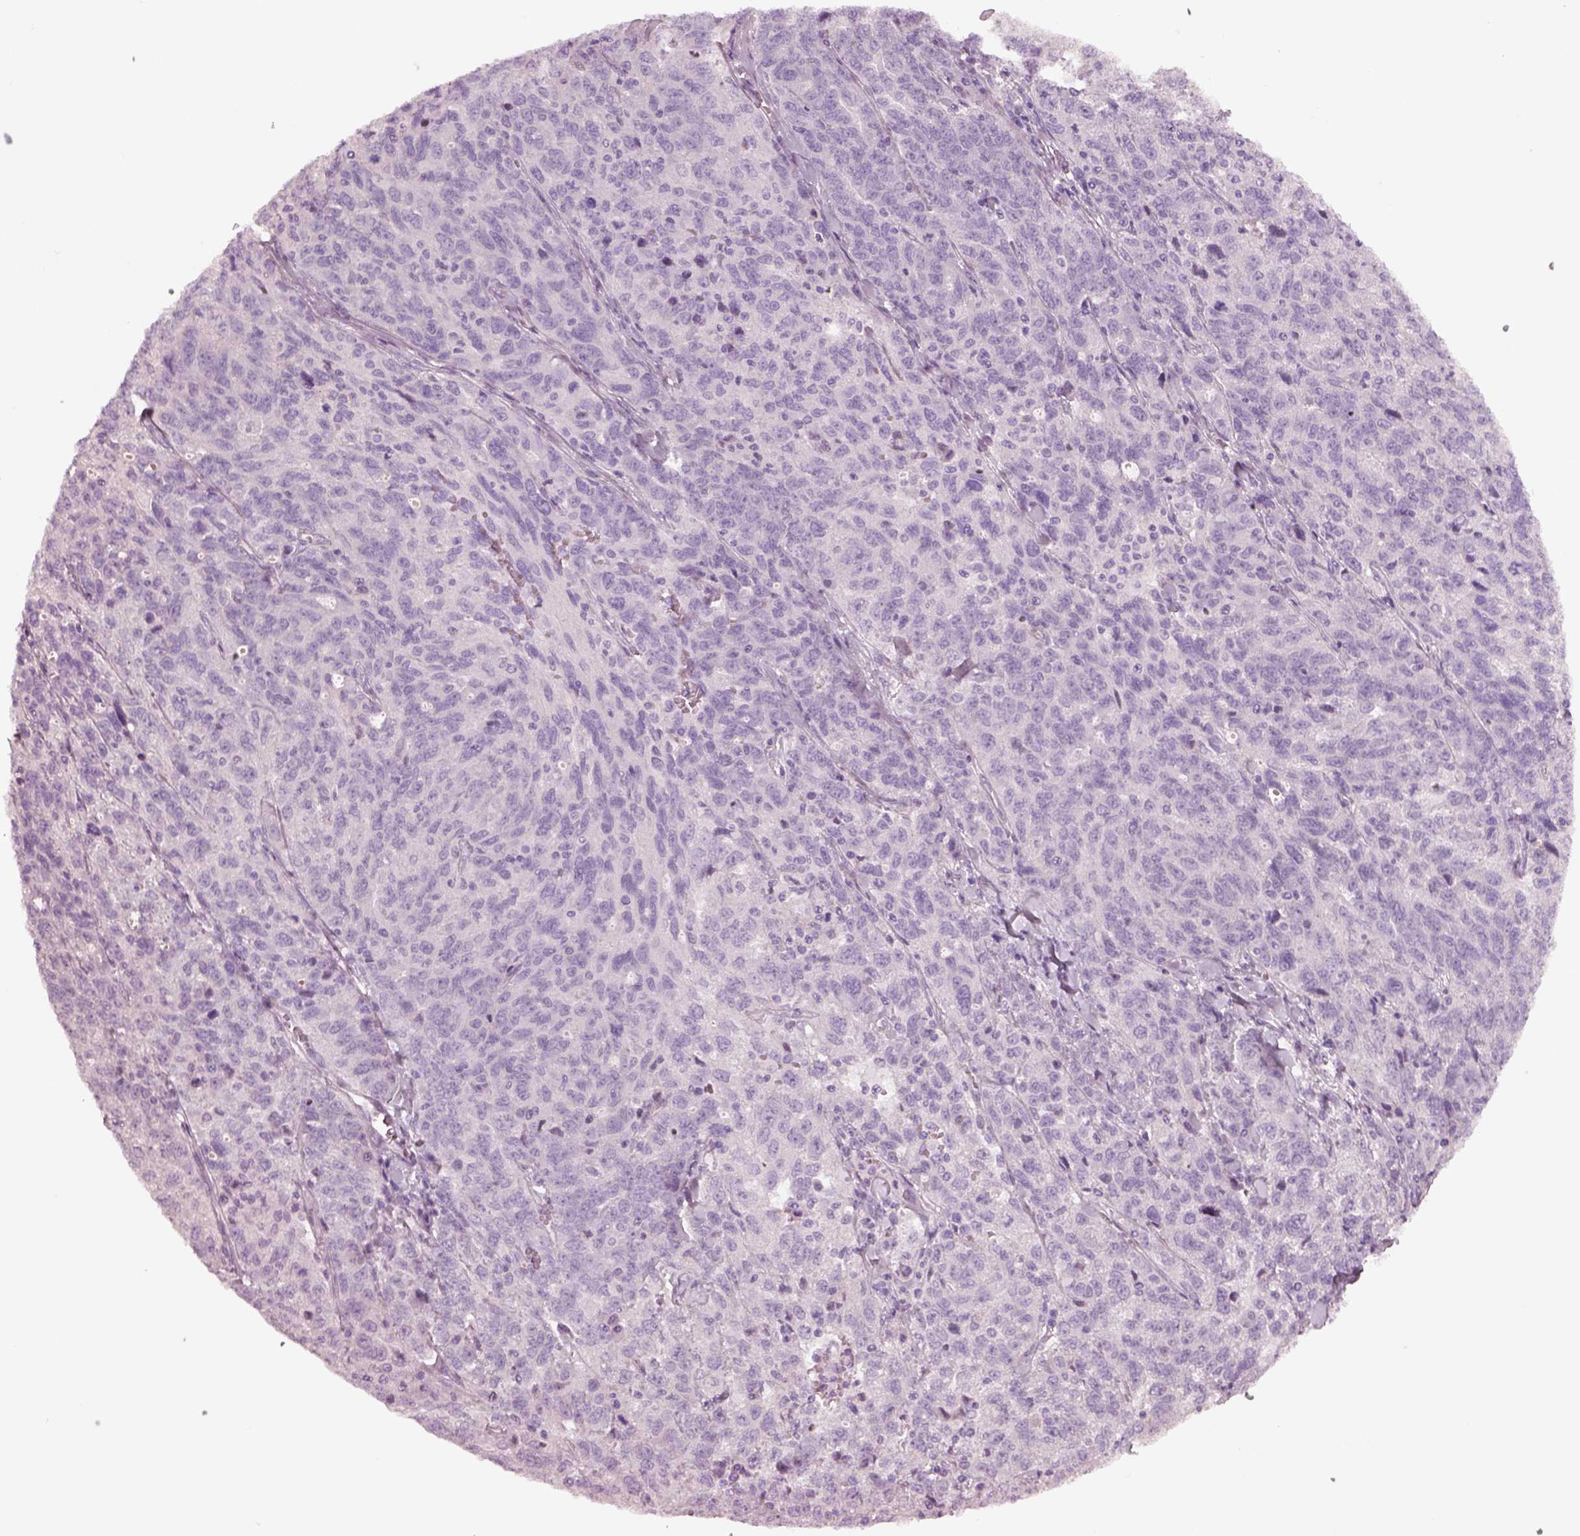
{"staining": {"intensity": "negative", "quantity": "none", "location": "none"}, "tissue": "ovarian cancer", "cell_type": "Tumor cells", "image_type": "cancer", "snomed": [{"axis": "morphology", "description": "Cystadenocarcinoma, serous, NOS"}, {"axis": "topography", "description": "Ovary"}], "caption": "Image shows no significant protein expression in tumor cells of ovarian serous cystadenocarcinoma. Brightfield microscopy of immunohistochemistry stained with DAB (3,3'-diaminobenzidine) (brown) and hematoxylin (blue), captured at high magnification.", "gene": "GUCA1A", "patient": {"sex": "female", "age": 71}}